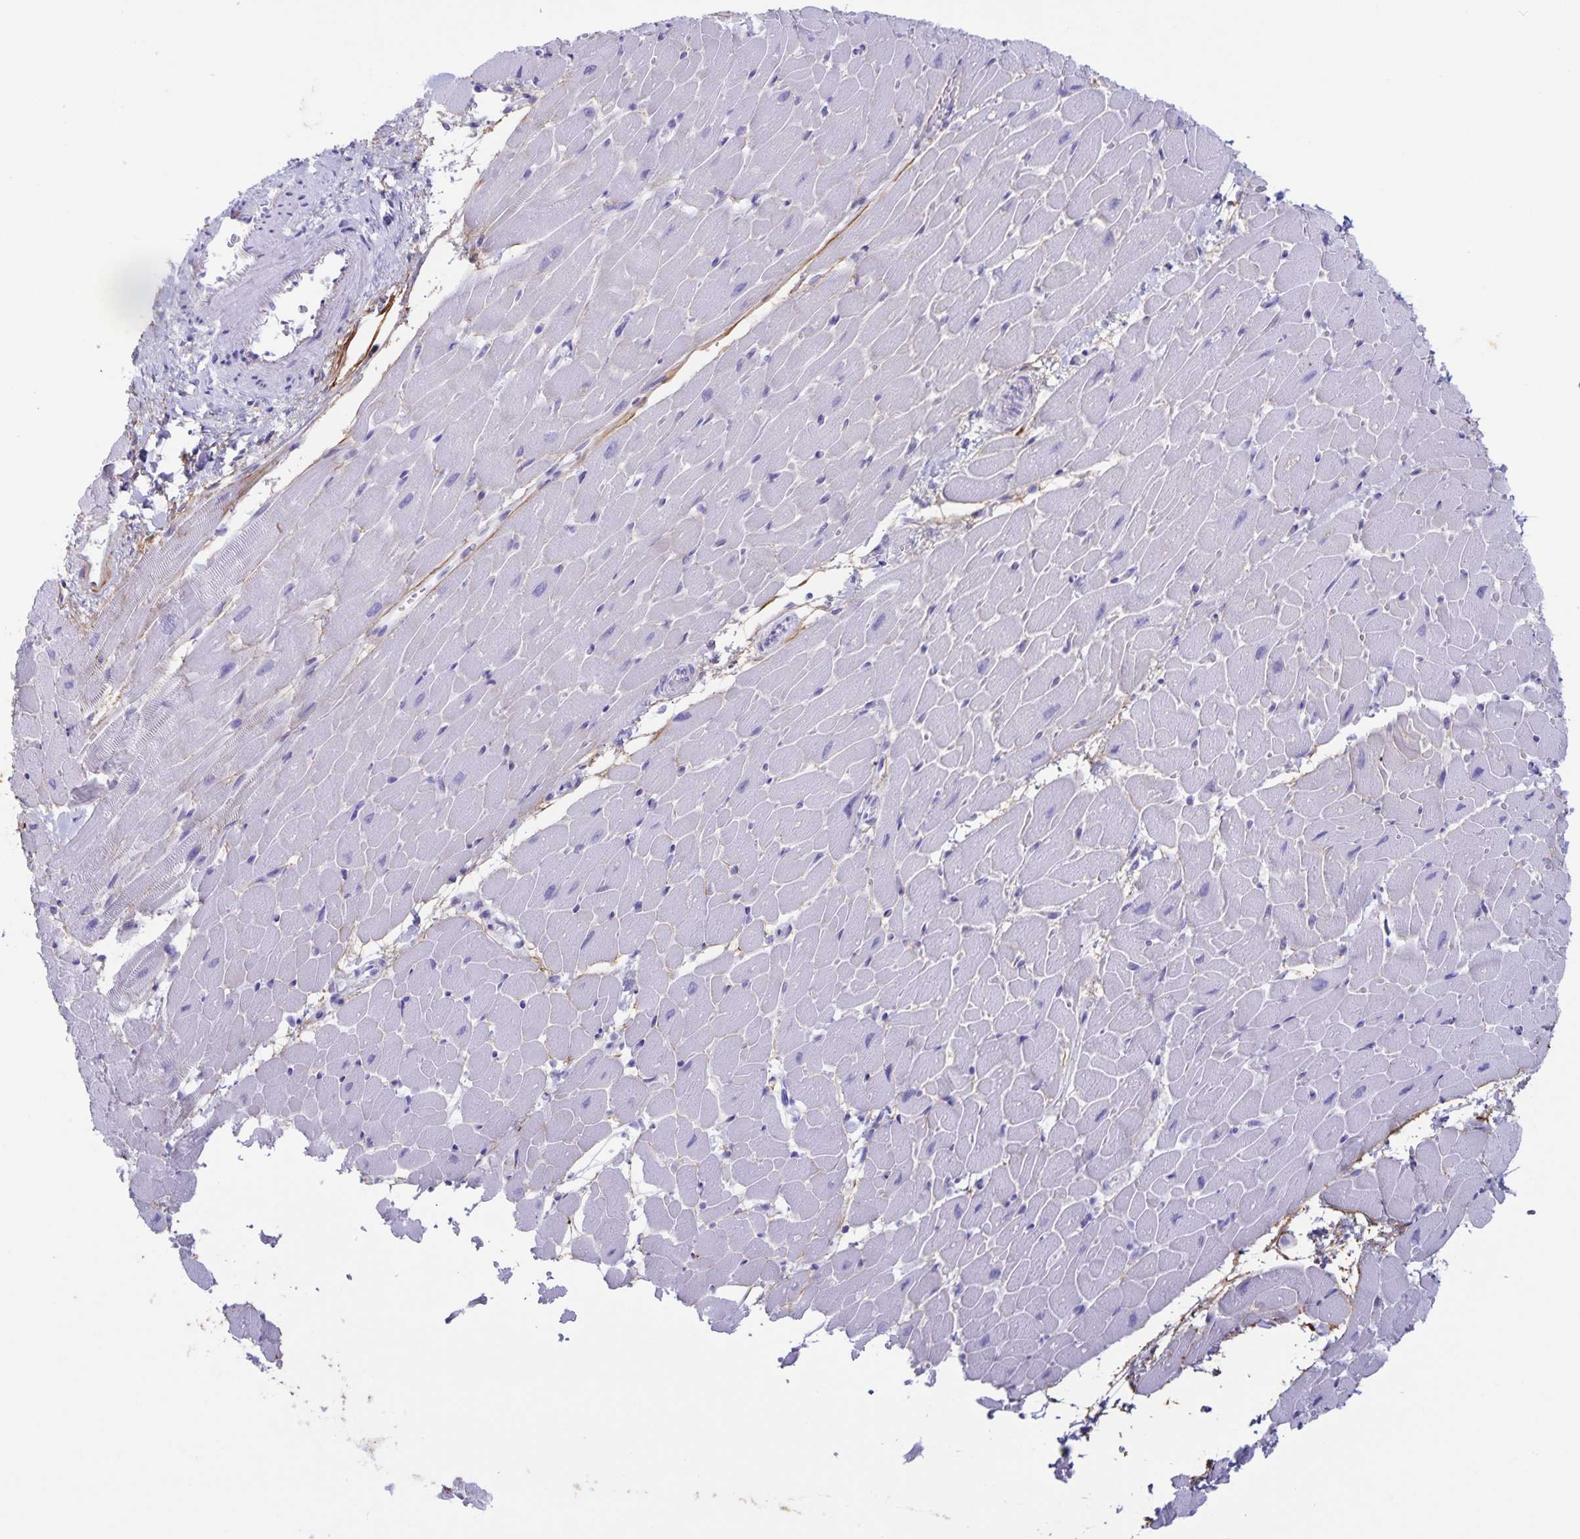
{"staining": {"intensity": "negative", "quantity": "none", "location": "none"}, "tissue": "heart muscle", "cell_type": "Cardiomyocytes", "image_type": "normal", "snomed": [{"axis": "morphology", "description": "Normal tissue, NOS"}, {"axis": "topography", "description": "Heart"}], "caption": "Human heart muscle stained for a protein using immunohistochemistry (IHC) displays no staining in cardiomyocytes.", "gene": "AQP4", "patient": {"sex": "male", "age": 37}}